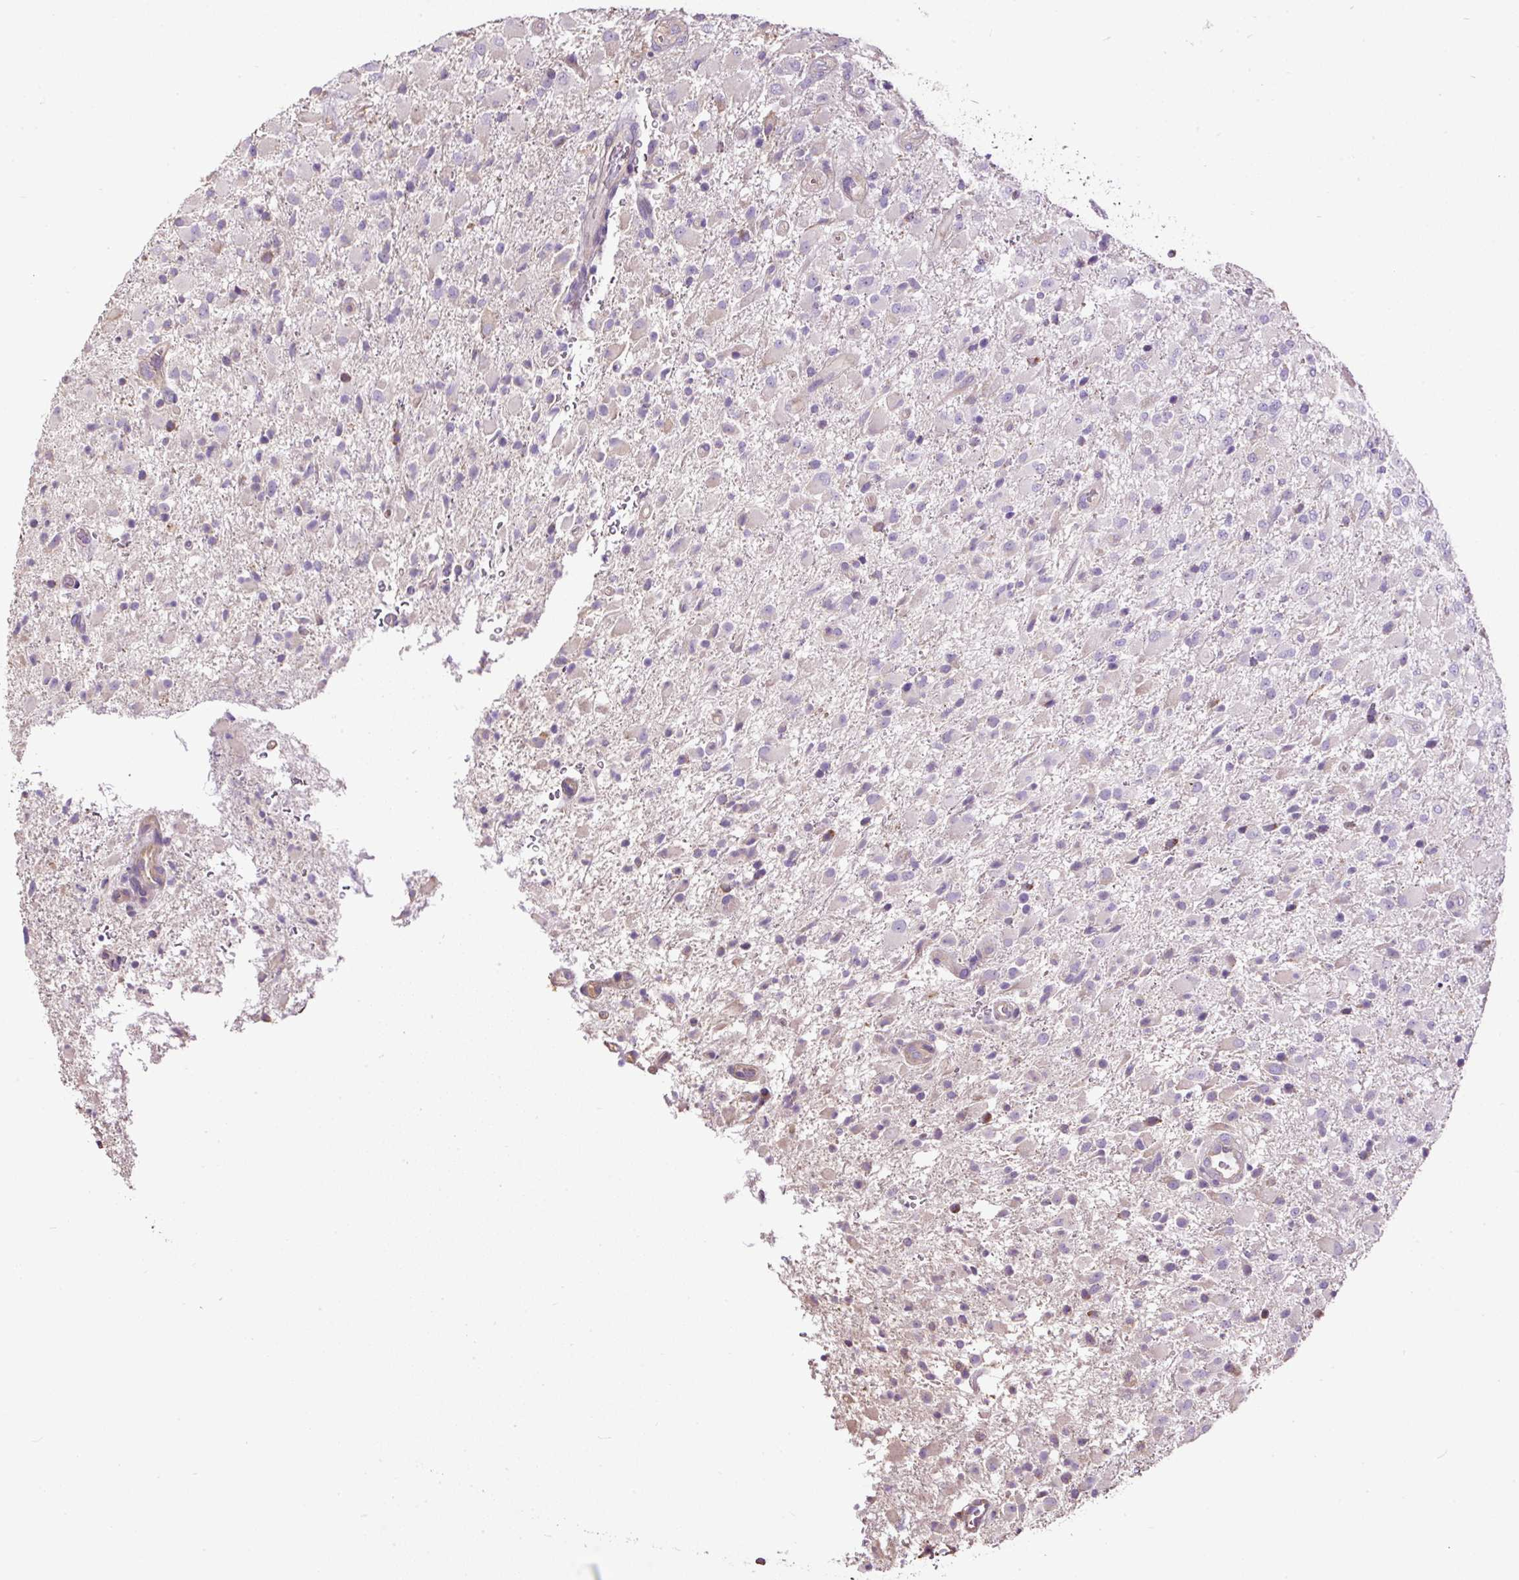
{"staining": {"intensity": "negative", "quantity": "none", "location": "none"}, "tissue": "glioma", "cell_type": "Tumor cells", "image_type": "cancer", "snomed": [{"axis": "morphology", "description": "Glioma, malignant, Low grade"}, {"axis": "topography", "description": "Brain"}], "caption": "High power microscopy photomicrograph of an immunohistochemistry micrograph of malignant low-grade glioma, revealing no significant expression in tumor cells. (Stains: DAB (3,3'-diaminobenzidine) immunohistochemistry (IHC) with hematoxylin counter stain, Microscopy: brightfield microscopy at high magnification).", "gene": "PDIA2", "patient": {"sex": "male", "age": 65}}